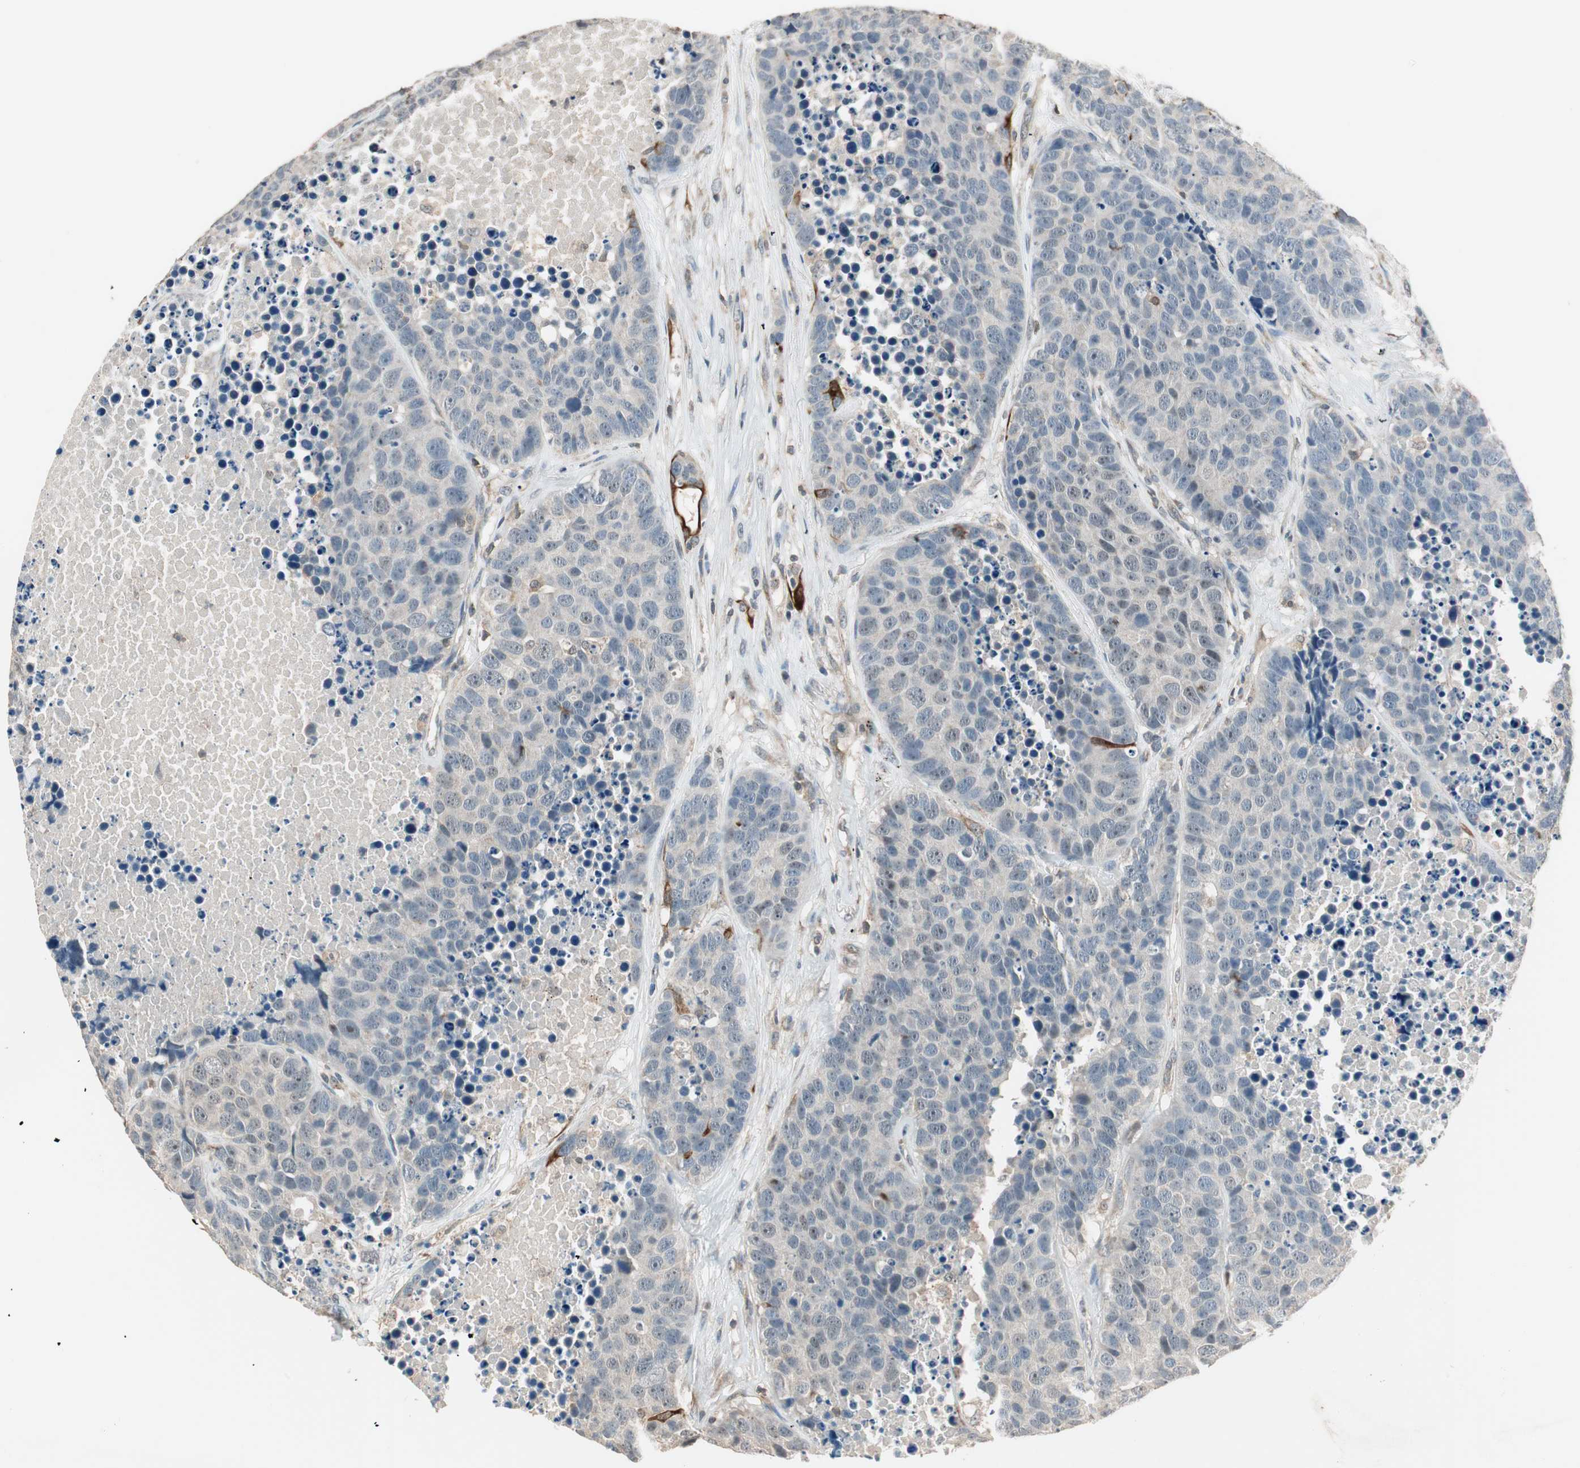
{"staining": {"intensity": "negative", "quantity": "none", "location": "none"}, "tissue": "carcinoid", "cell_type": "Tumor cells", "image_type": "cancer", "snomed": [{"axis": "morphology", "description": "Carcinoid, malignant, NOS"}, {"axis": "topography", "description": "Lung"}], "caption": "The immunohistochemistry histopathology image has no significant staining in tumor cells of carcinoid tissue.", "gene": "TRIM21", "patient": {"sex": "male", "age": 60}}